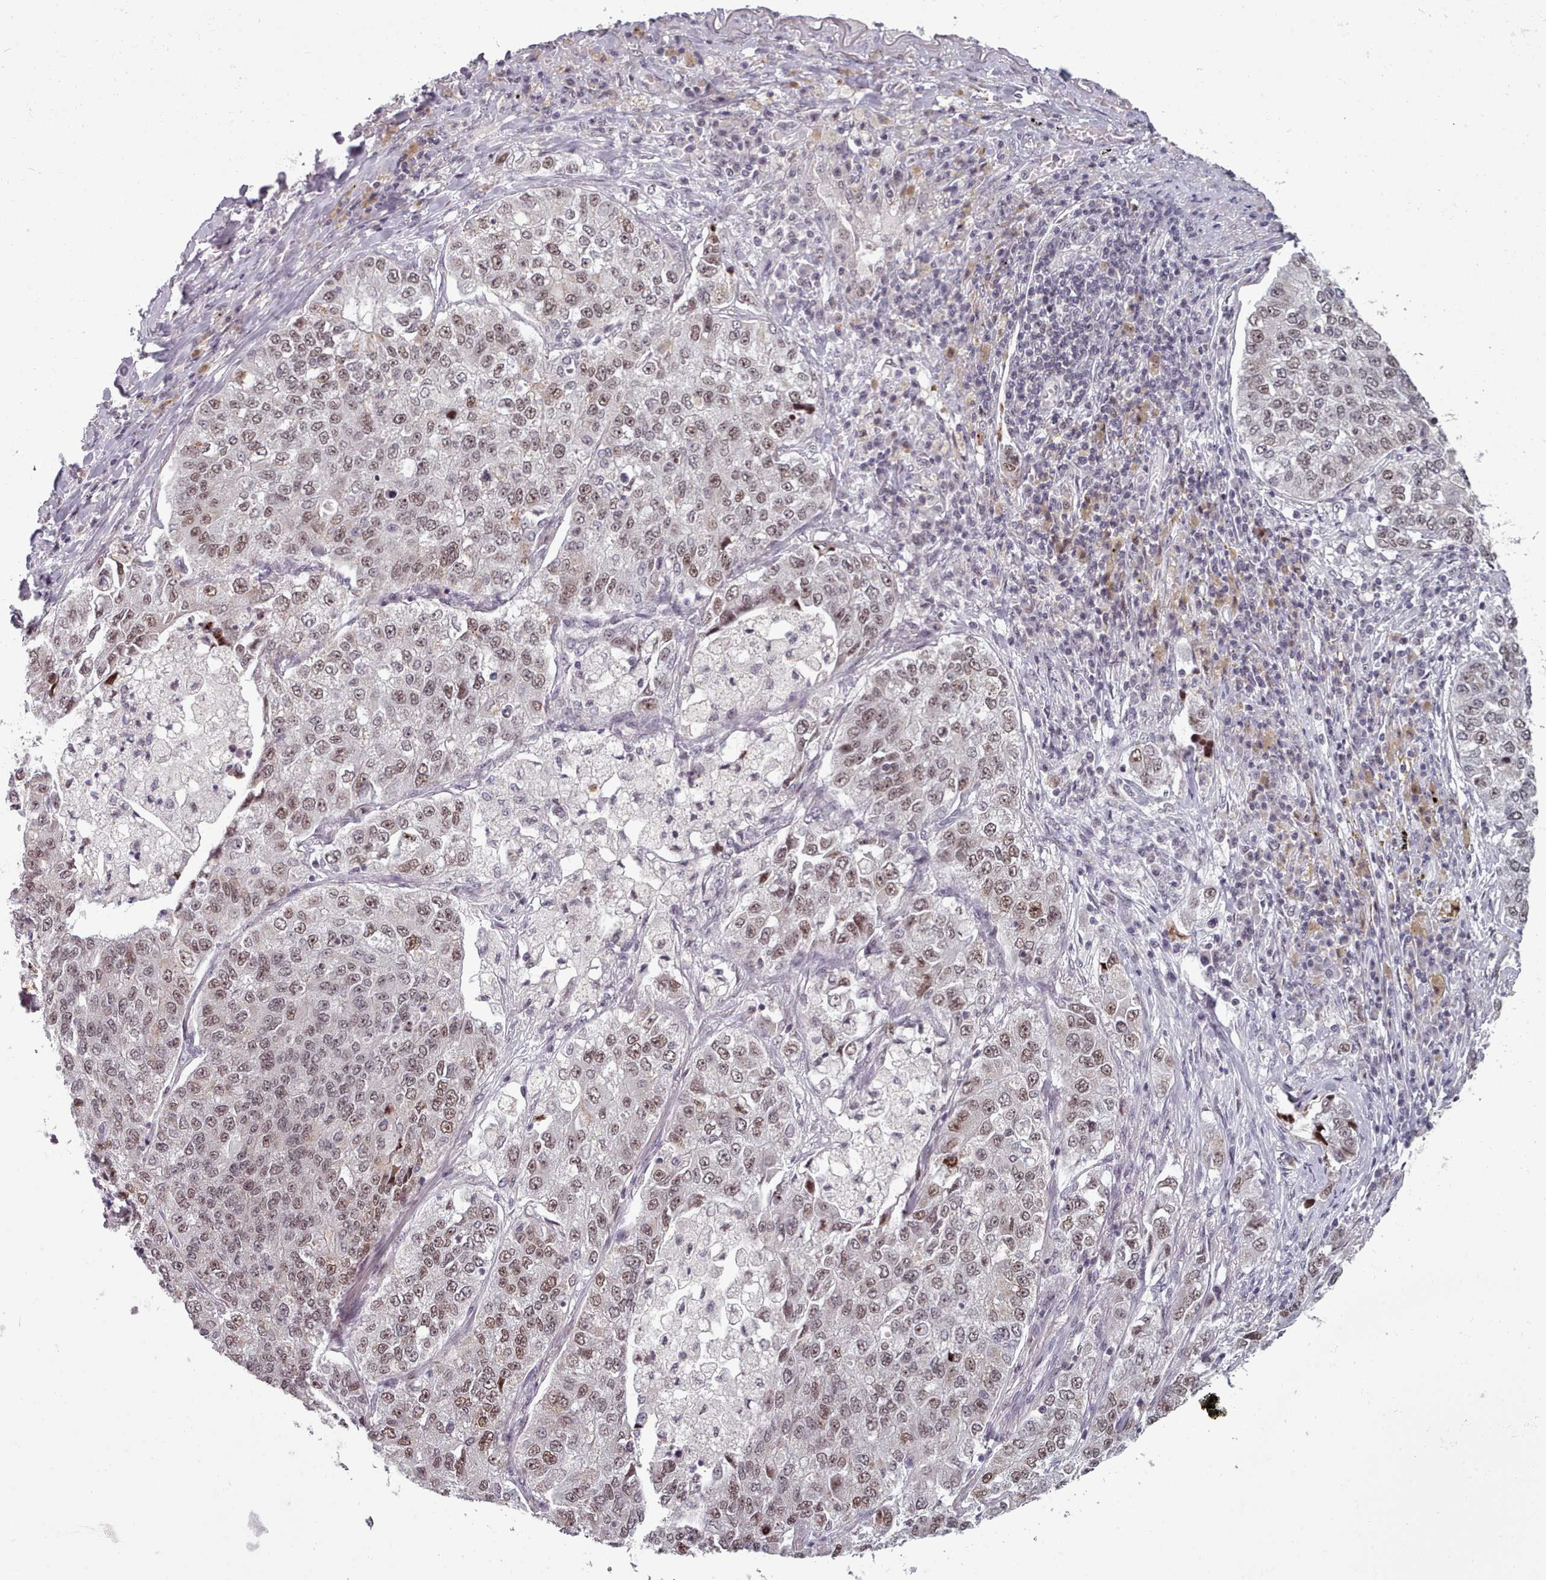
{"staining": {"intensity": "moderate", "quantity": ">75%", "location": "nuclear"}, "tissue": "lung cancer", "cell_type": "Tumor cells", "image_type": "cancer", "snomed": [{"axis": "morphology", "description": "Adenocarcinoma, NOS"}, {"axis": "topography", "description": "Lung"}], "caption": "Protein staining shows moderate nuclear positivity in approximately >75% of tumor cells in adenocarcinoma (lung).", "gene": "SRSF9", "patient": {"sex": "male", "age": 49}}